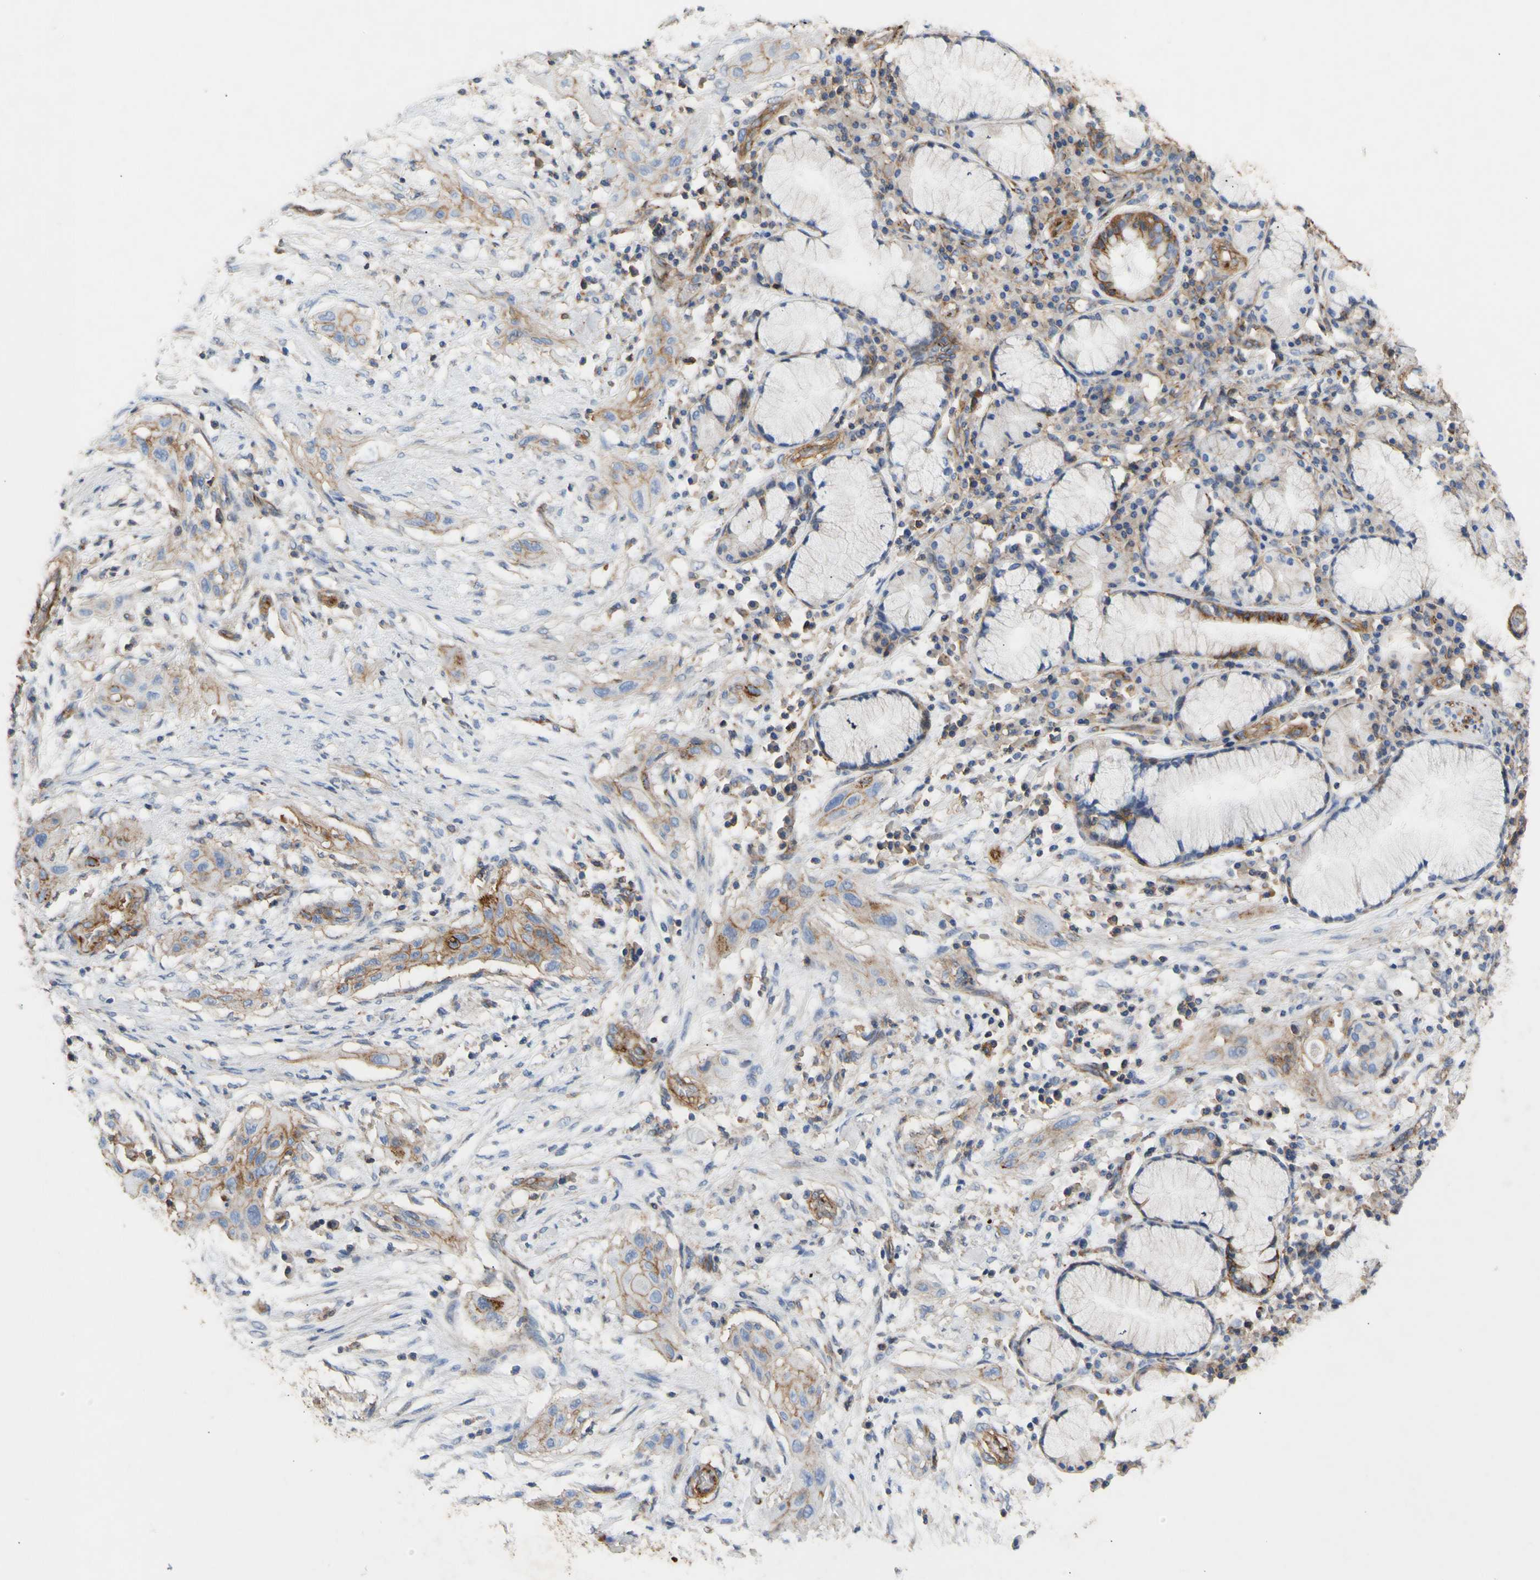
{"staining": {"intensity": "weak", "quantity": ">75%", "location": "cytoplasmic/membranous"}, "tissue": "lung cancer", "cell_type": "Tumor cells", "image_type": "cancer", "snomed": [{"axis": "morphology", "description": "Squamous cell carcinoma, NOS"}, {"axis": "topography", "description": "Lung"}], "caption": "This is an image of immunohistochemistry (IHC) staining of squamous cell carcinoma (lung), which shows weak expression in the cytoplasmic/membranous of tumor cells.", "gene": "ATP2A3", "patient": {"sex": "female", "age": 47}}